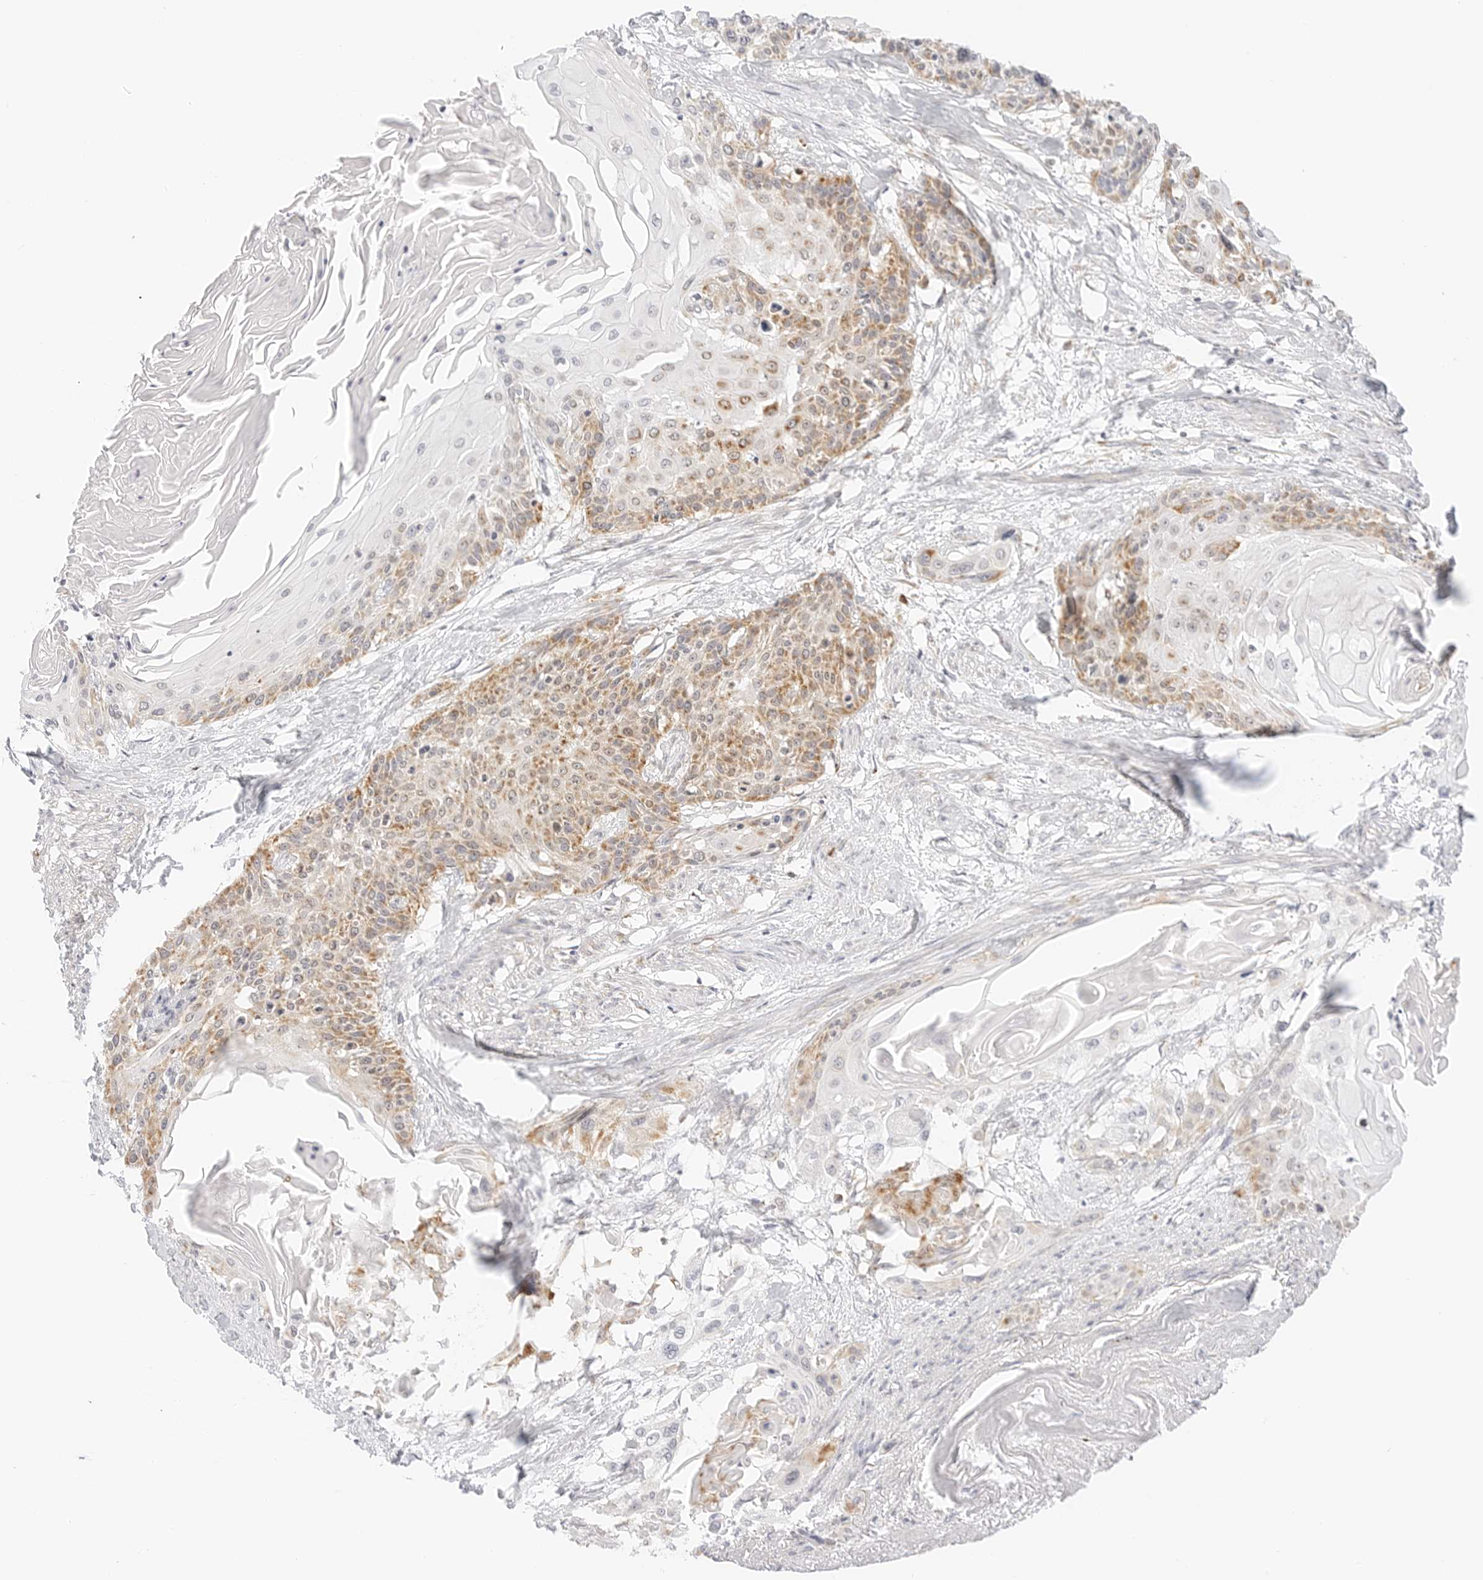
{"staining": {"intensity": "moderate", "quantity": "25%-75%", "location": "cytoplasmic/membranous"}, "tissue": "cervical cancer", "cell_type": "Tumor cells", "image_type": "cancer", "snomed": [{"axis": "morphology", "description": "Squamous cell carcinoma, NOS"}, {"axis": "topography", "description": "Cervix"}], "caption": "Immunohistochemical staining of squamous cell carcinoma (cervical) displays medium levels of moderate cytoplasmic/membranous protein staining in about 25%-75% of tumor cells. The protein is stained brown, and the nuclei are stained in blue (DAB IHC with brightfield microscopy, high magnification).", "gene": "FH", "patient": {"sex": "female", "age": 57}}